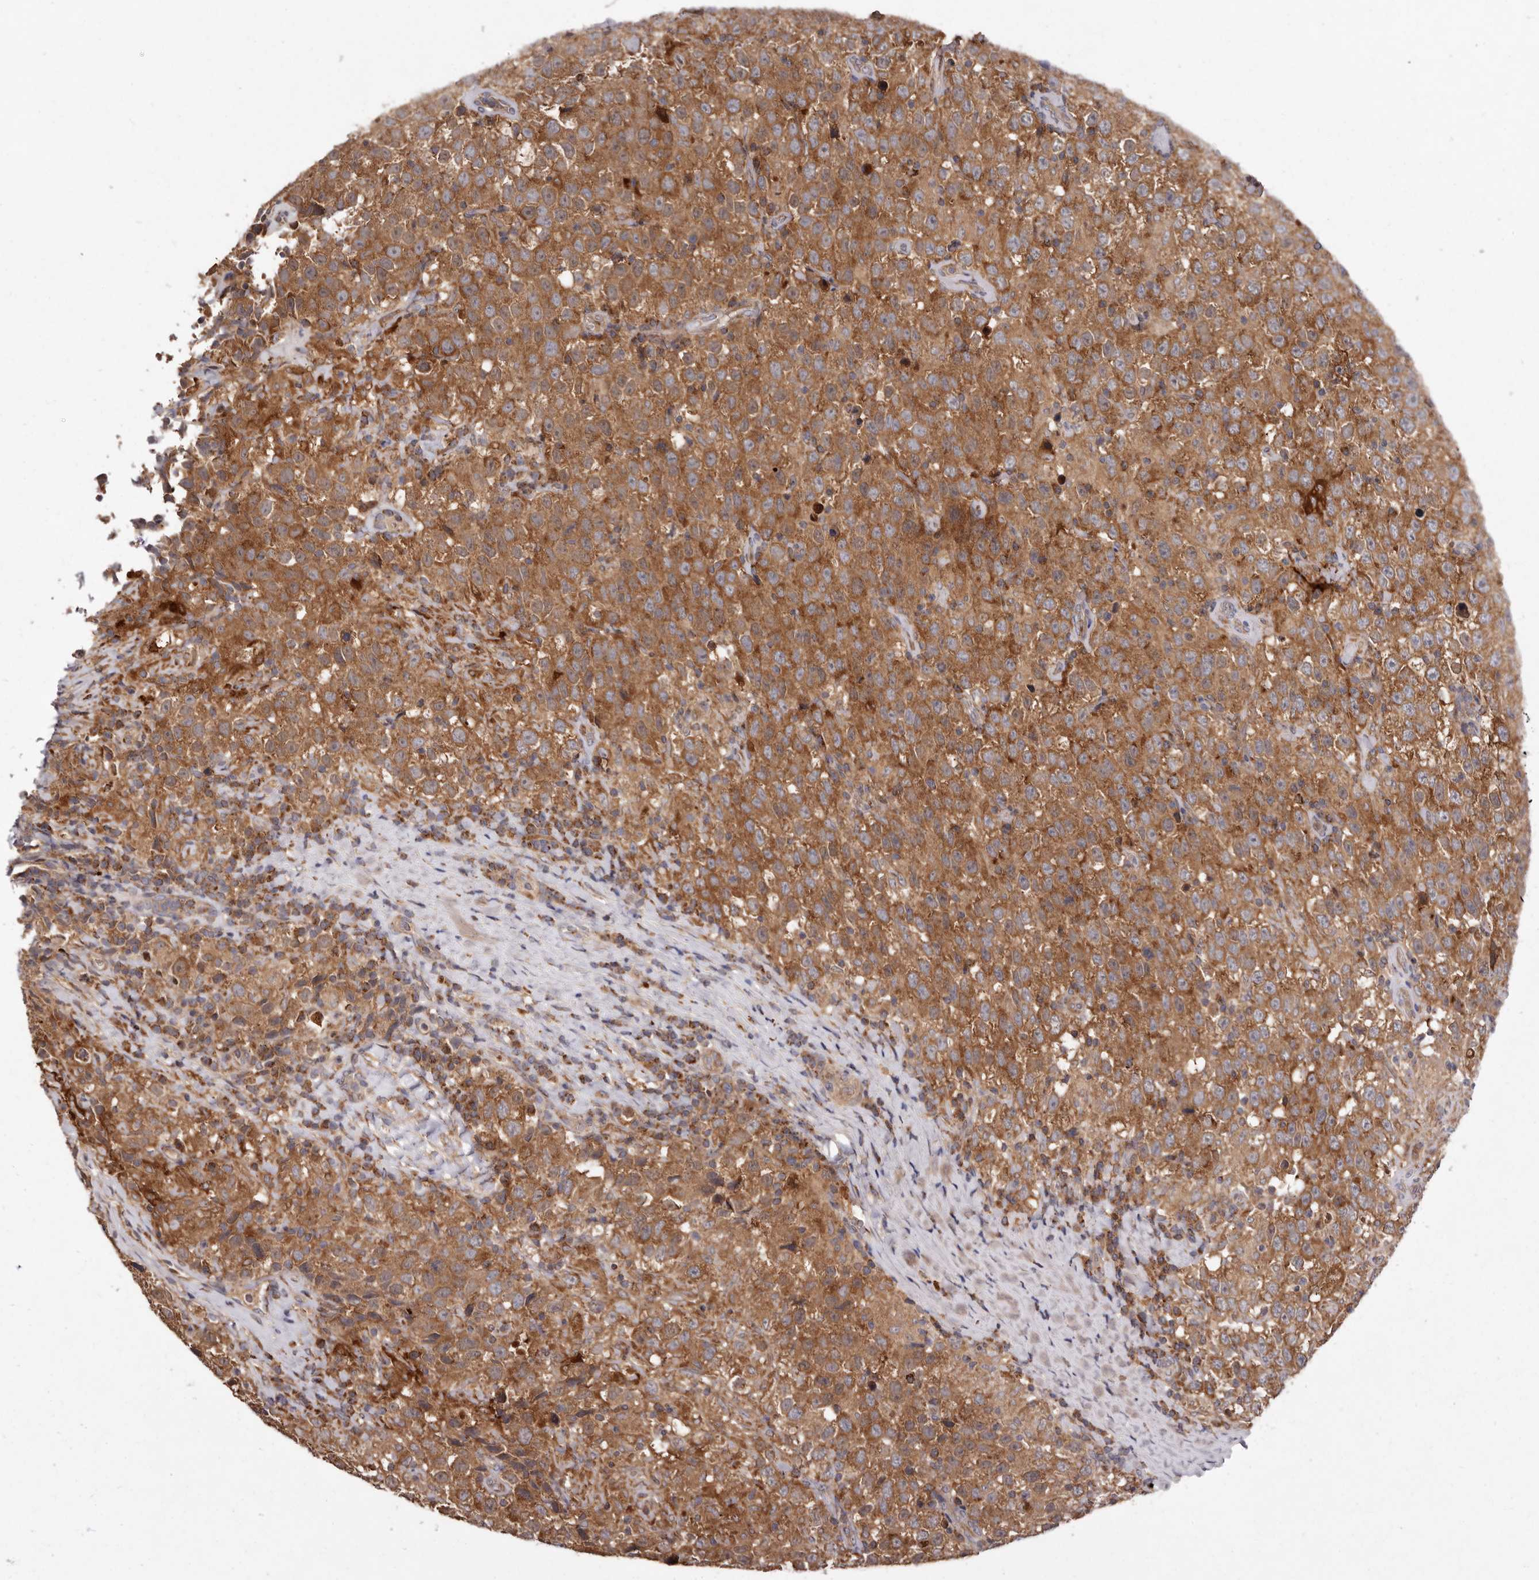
{"staining": {"intensity": "moderate", "quantity": ">75%", "location": "cytoplasmic/membranous"}, "tissue": "testis cancer", "cell_type": "Tumor cells", "image_type": "cancer", "snomed": [{"axis": "morphology", "description": "Seminoma, NOS"}, {"axis": "topography", "description": "Testis"}], "caption": "This histopathology image demonstrates immunohistochemistry staining of testis cancer, with medium moderate cytoplasmic/membranous expression in approximately >75% of tumor cells.", "gene": "GOT1L1", "patient": {"sex": "male", "age": 41}}